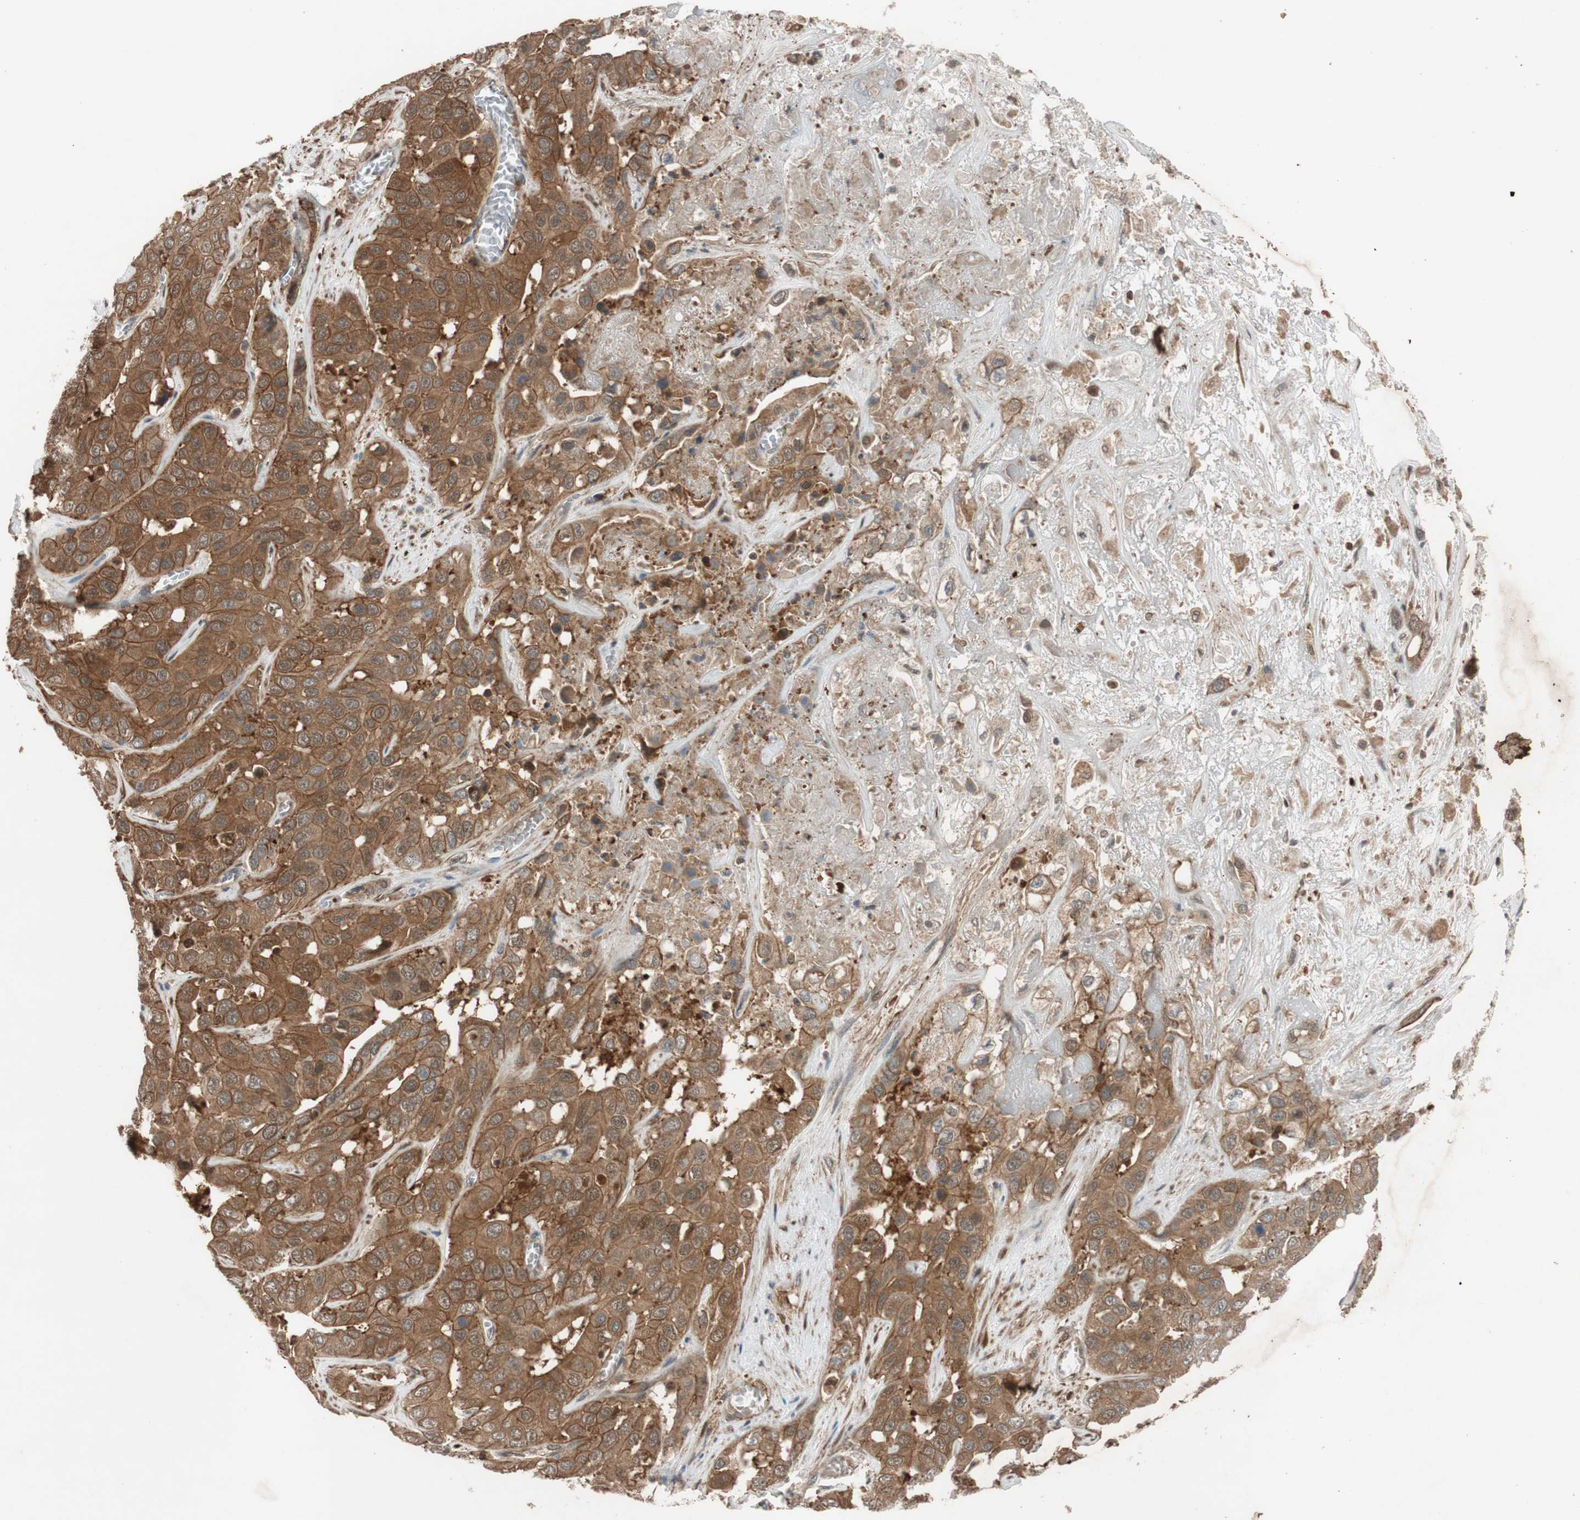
{"staining": {"intensity": "moderate", "quantity": ">75%", "location": "cytoplasmic/membranous"}, "tissue": "liver cancer", "cell_type": "Tumor cells", "image_type": "cancer", "snomed": [{"axis": "morphology", "description": "Cholangiocarcinoma"}, {"axis": "topography", "description": "Liver"}], "caption": "A histopathology image showing moderate cytoplasmic/membranous expression in approximately >75% of tumor cells in cholangiocarcinoma (liver), as visualized by brown immunohistochemical staining.", "gene": "EPHA8", "patient": {"sex": "female", "age": 52}}